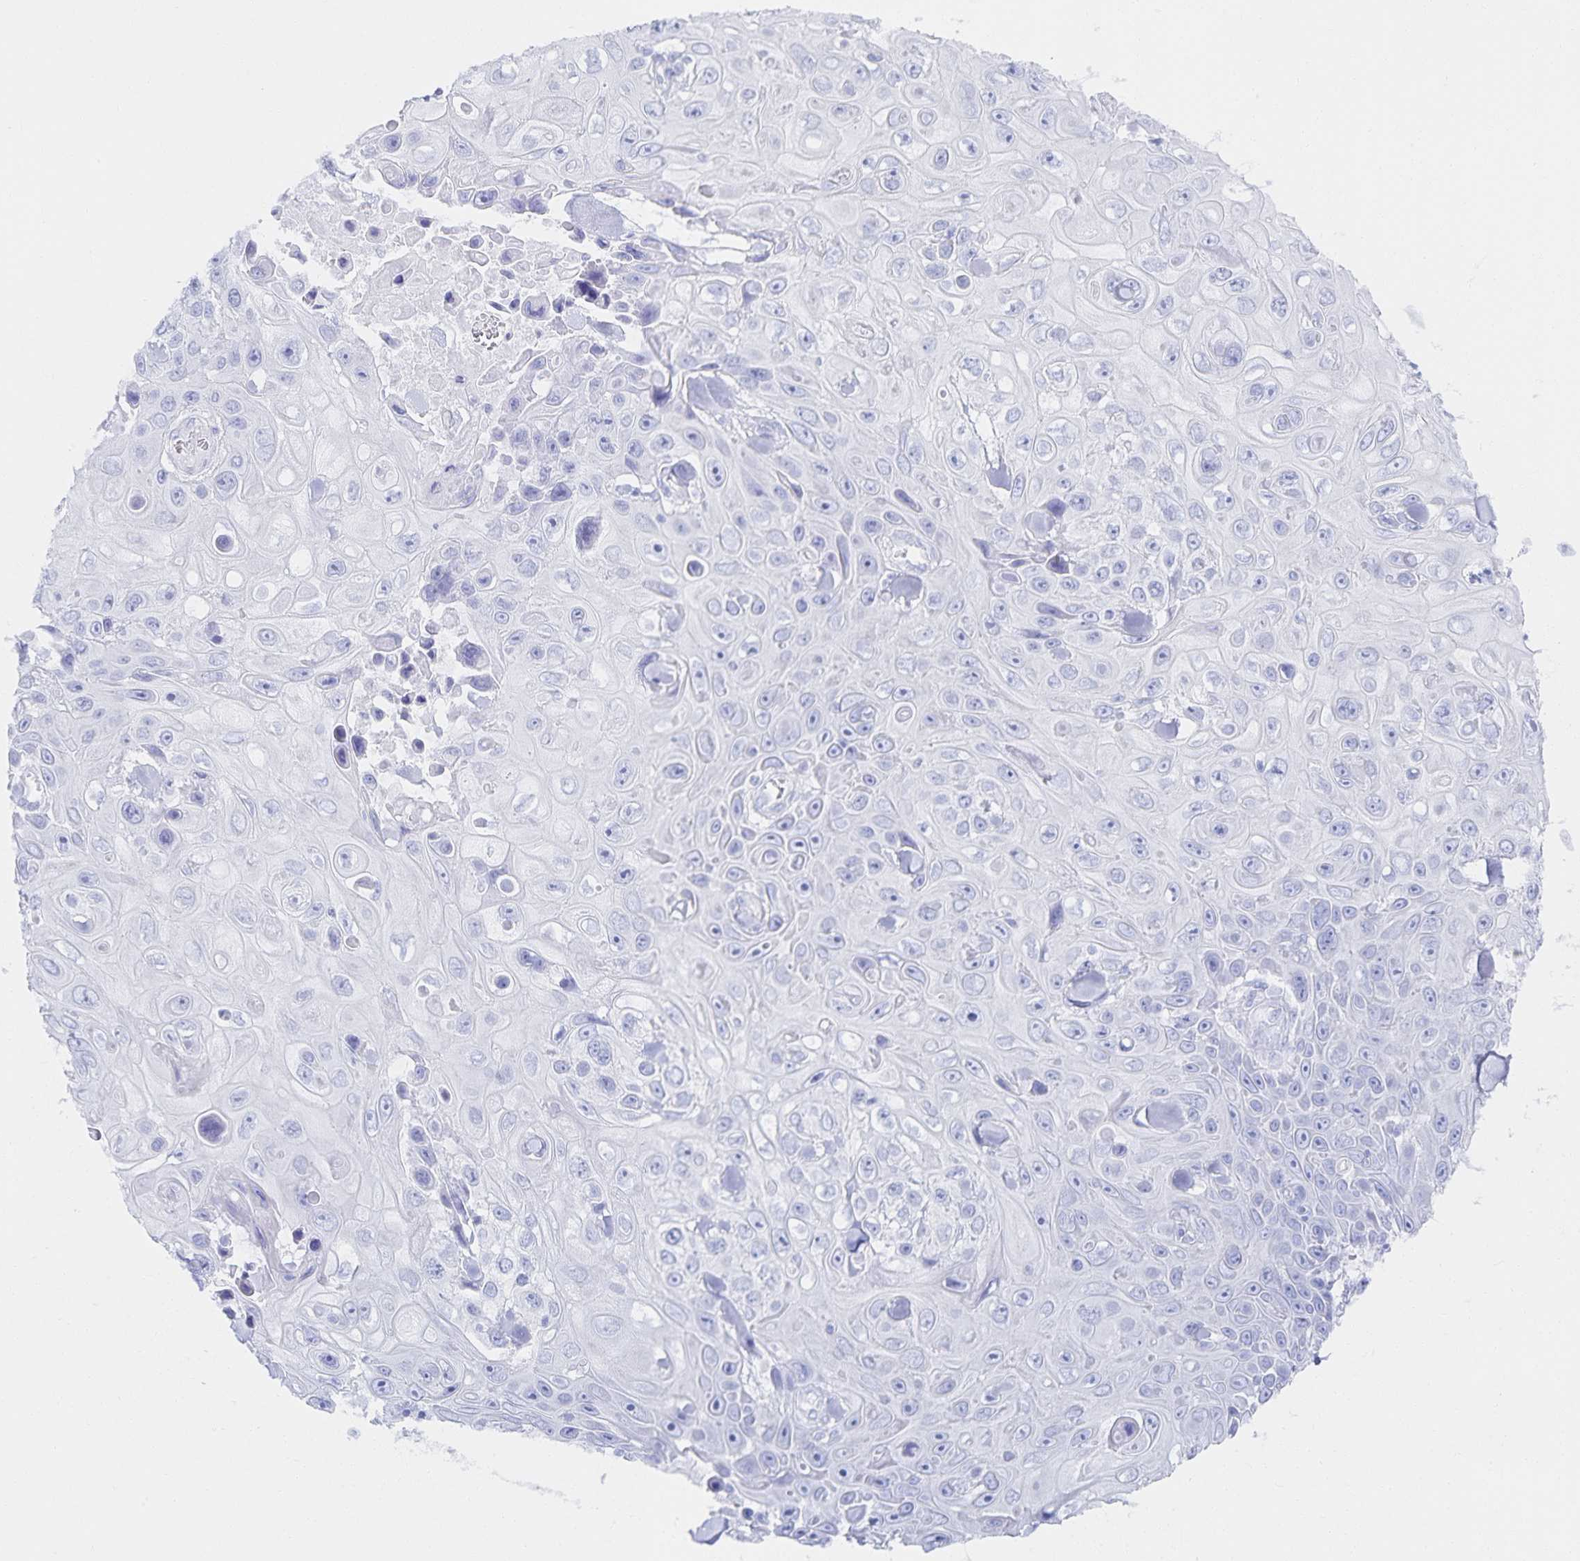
{"staining": {"intensity": "negative", "quantity": "none", "location": "none"}, "tissue": "skin cancer", "cell_type": "Tumor cells", "image_type": "cancer", "snomed": [{"axis": "morphology", "description": "Squamous cell carcinoma, NOS"}, {"axis": "topography", "description": "Skin"}], "caption": "IHC photomicrograph of human skin cancer (squamous cell carcinoma) stained for a protein (brown), which displays no staining in tumor cells. Nuclei are stained in blue.", "gene": "SNTN", "patient": {"sex": "male", "age": 82}}